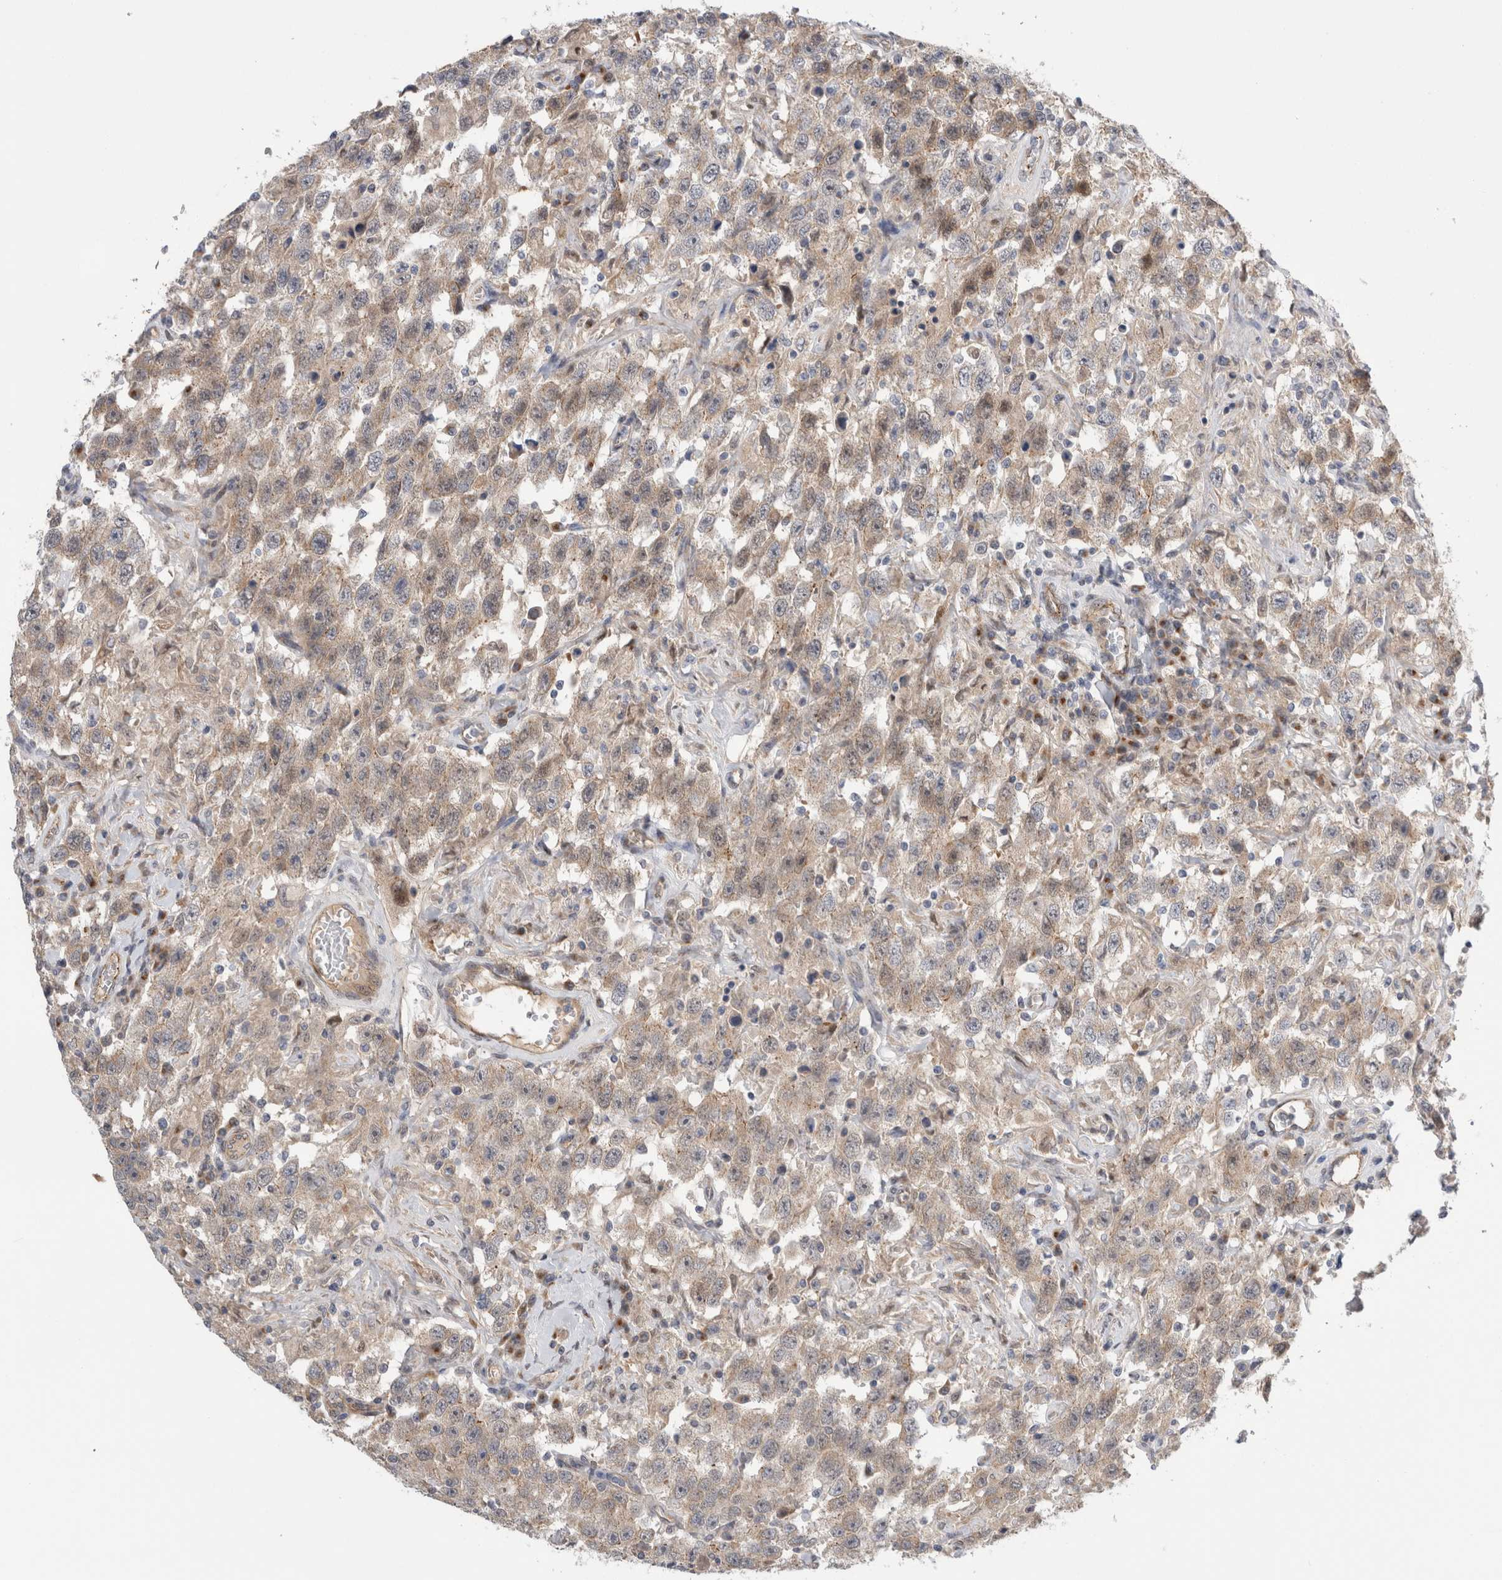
{"staining": {"intensity": "weak", "quantity": "<25%", "location": "cytoplasmic/membranous"}, "tissue": "testis cancer", "cell_type": "Tumor cells", "image_type": "cancer", "snomed": [{"axis": "morphology", "description": "Seminoma, NOS"}, {"axis": "topography", "description": "Testis"}], "caption": "A photomicrograph of human seminoma (testis) is negative for staining in tumor cells. (Brightfield microscopy of DAB (3,3'-diaminobenzidine) immunohistochemistry at high magnification).", "gene": "TAFA5", "patient": {"sex": "male", "age": 41}}